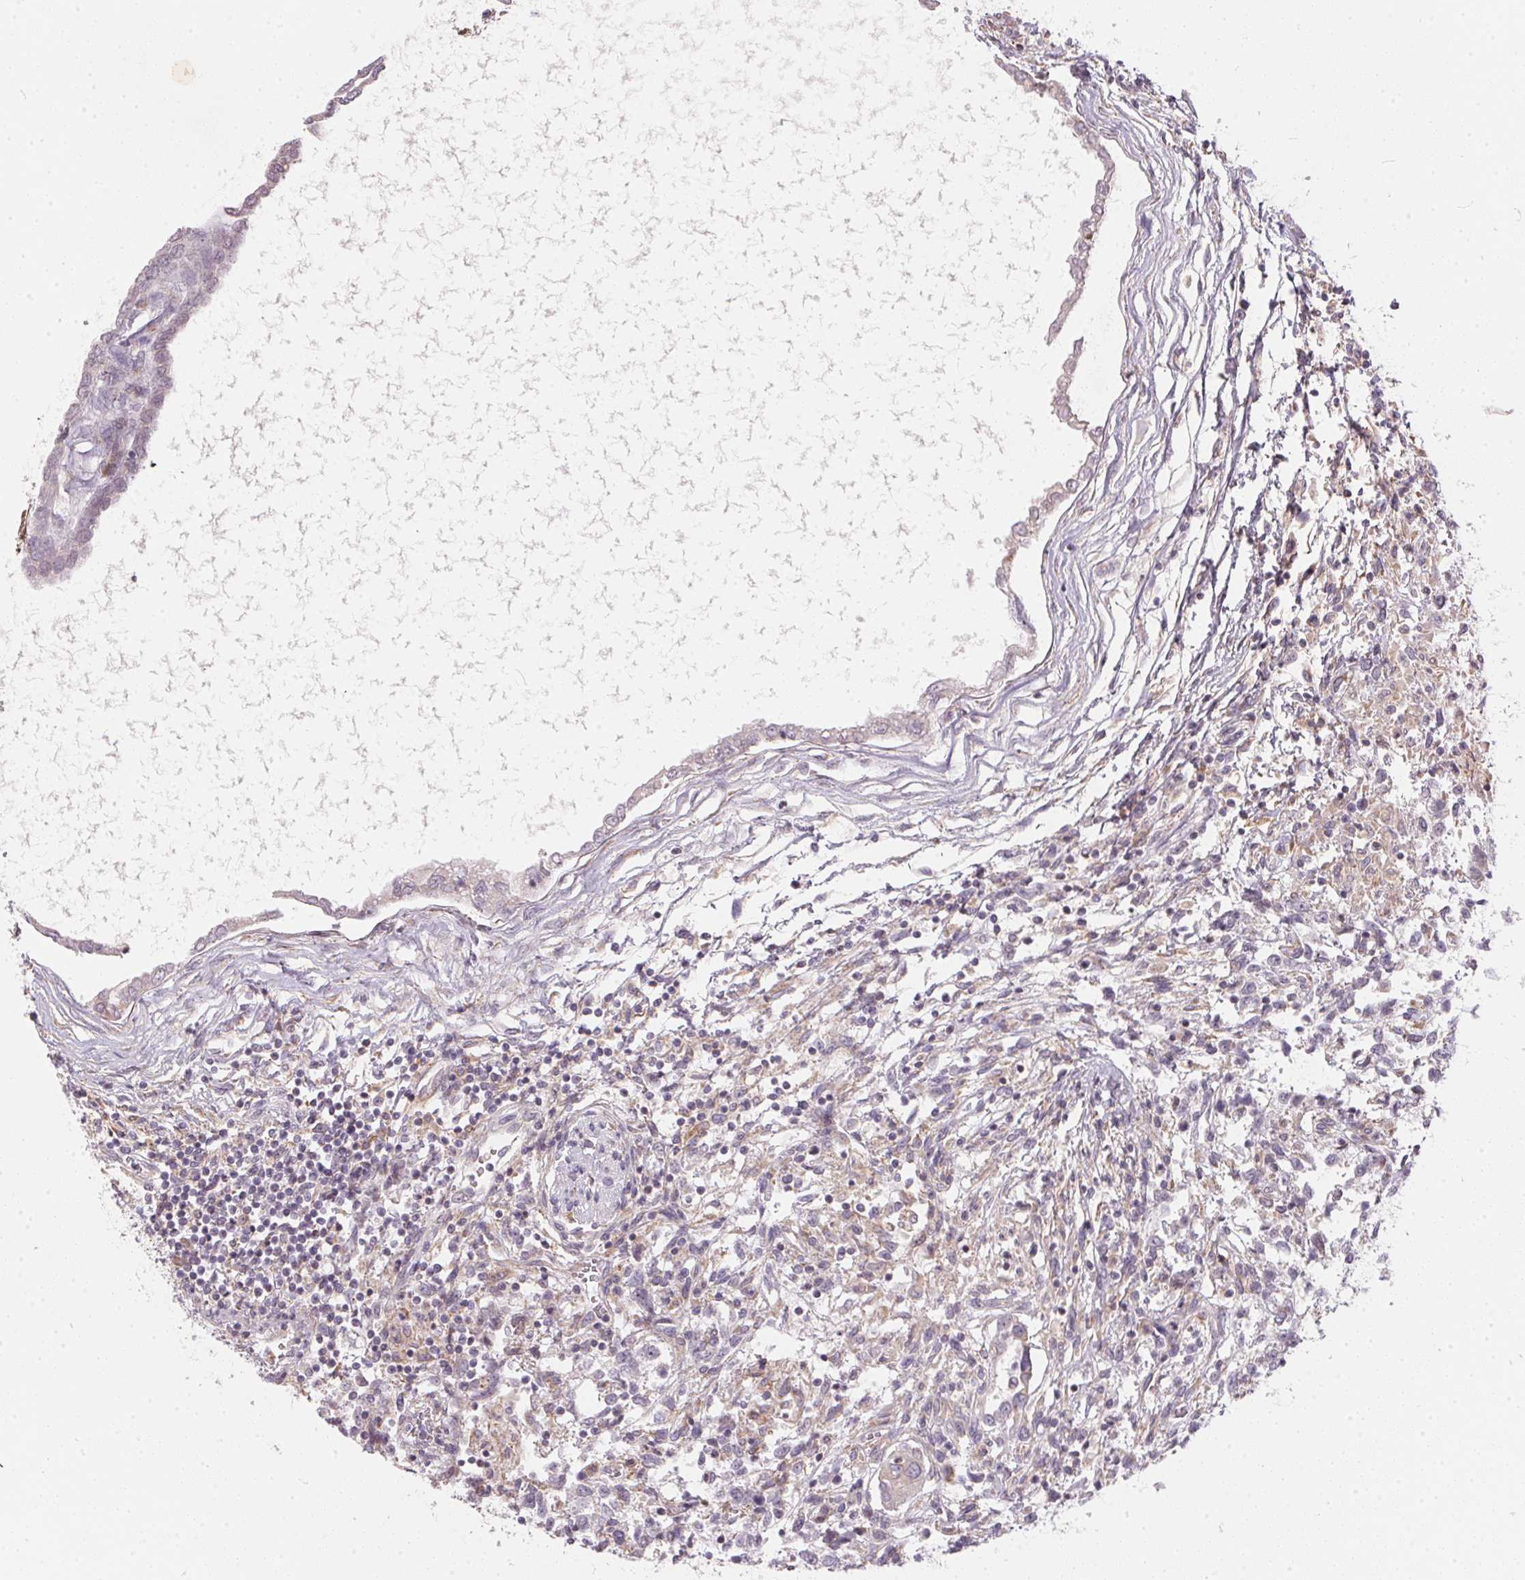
{"staining": {"intensity": "negative", "quantity": "none", "location": "none"}, "tissue": "testis cancer", "cell_type": "Tumor cells", "image_type": "cancer", "snomed": [{"axis": "morphology", "description": "Carcinoma, Embryonal, NOS"}, {"axis": "topography", "description": "Testis"}], "caption": "Immunohistochemistry histopathology image of human testis cancer stained for a protein (brown), which demonstrates no expression in tumor cells.", "gene": "VWA5B2", "patient": {"sex": "male", "age": 37}}